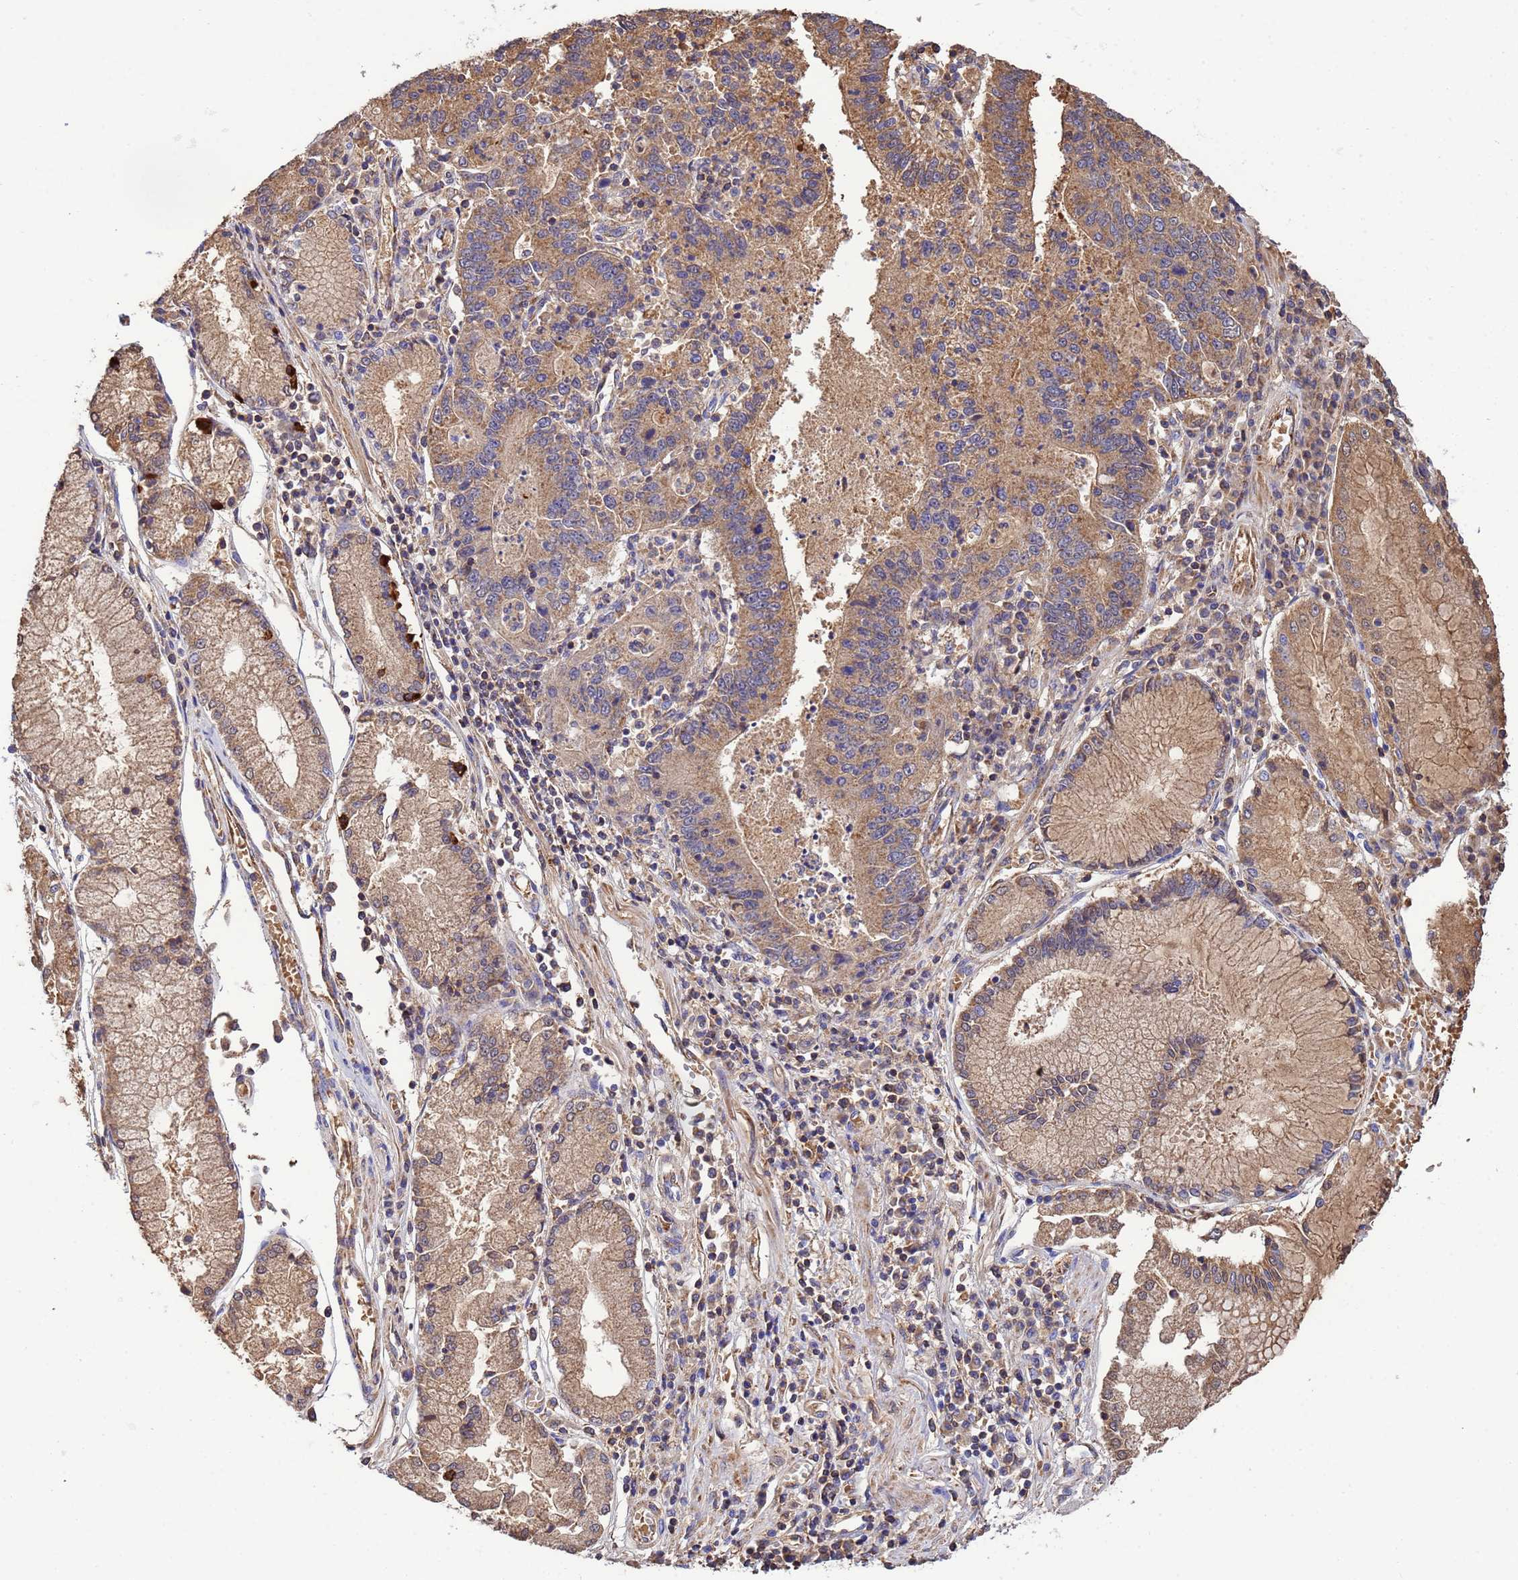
{"staining": {"intensity": "moderate", "quantity": ">75%", "location": "cytoplasmic/membranous"}, "tissue": "stomach cancer", "cell_type": "Tumor cells", "image_type": "cancer", "snomed": [{"axis": "morphology", "description": "Adenocarcinoma, NOS"}, {"axis": "topography", "description": "Stomach"}], "caption": "Human stomach adenocarcinoma stained with a protein marker exhibits moderate staining in tumor cells.", "gene": "GLUD1", "patient": {"sex": "male", "age": 59}}